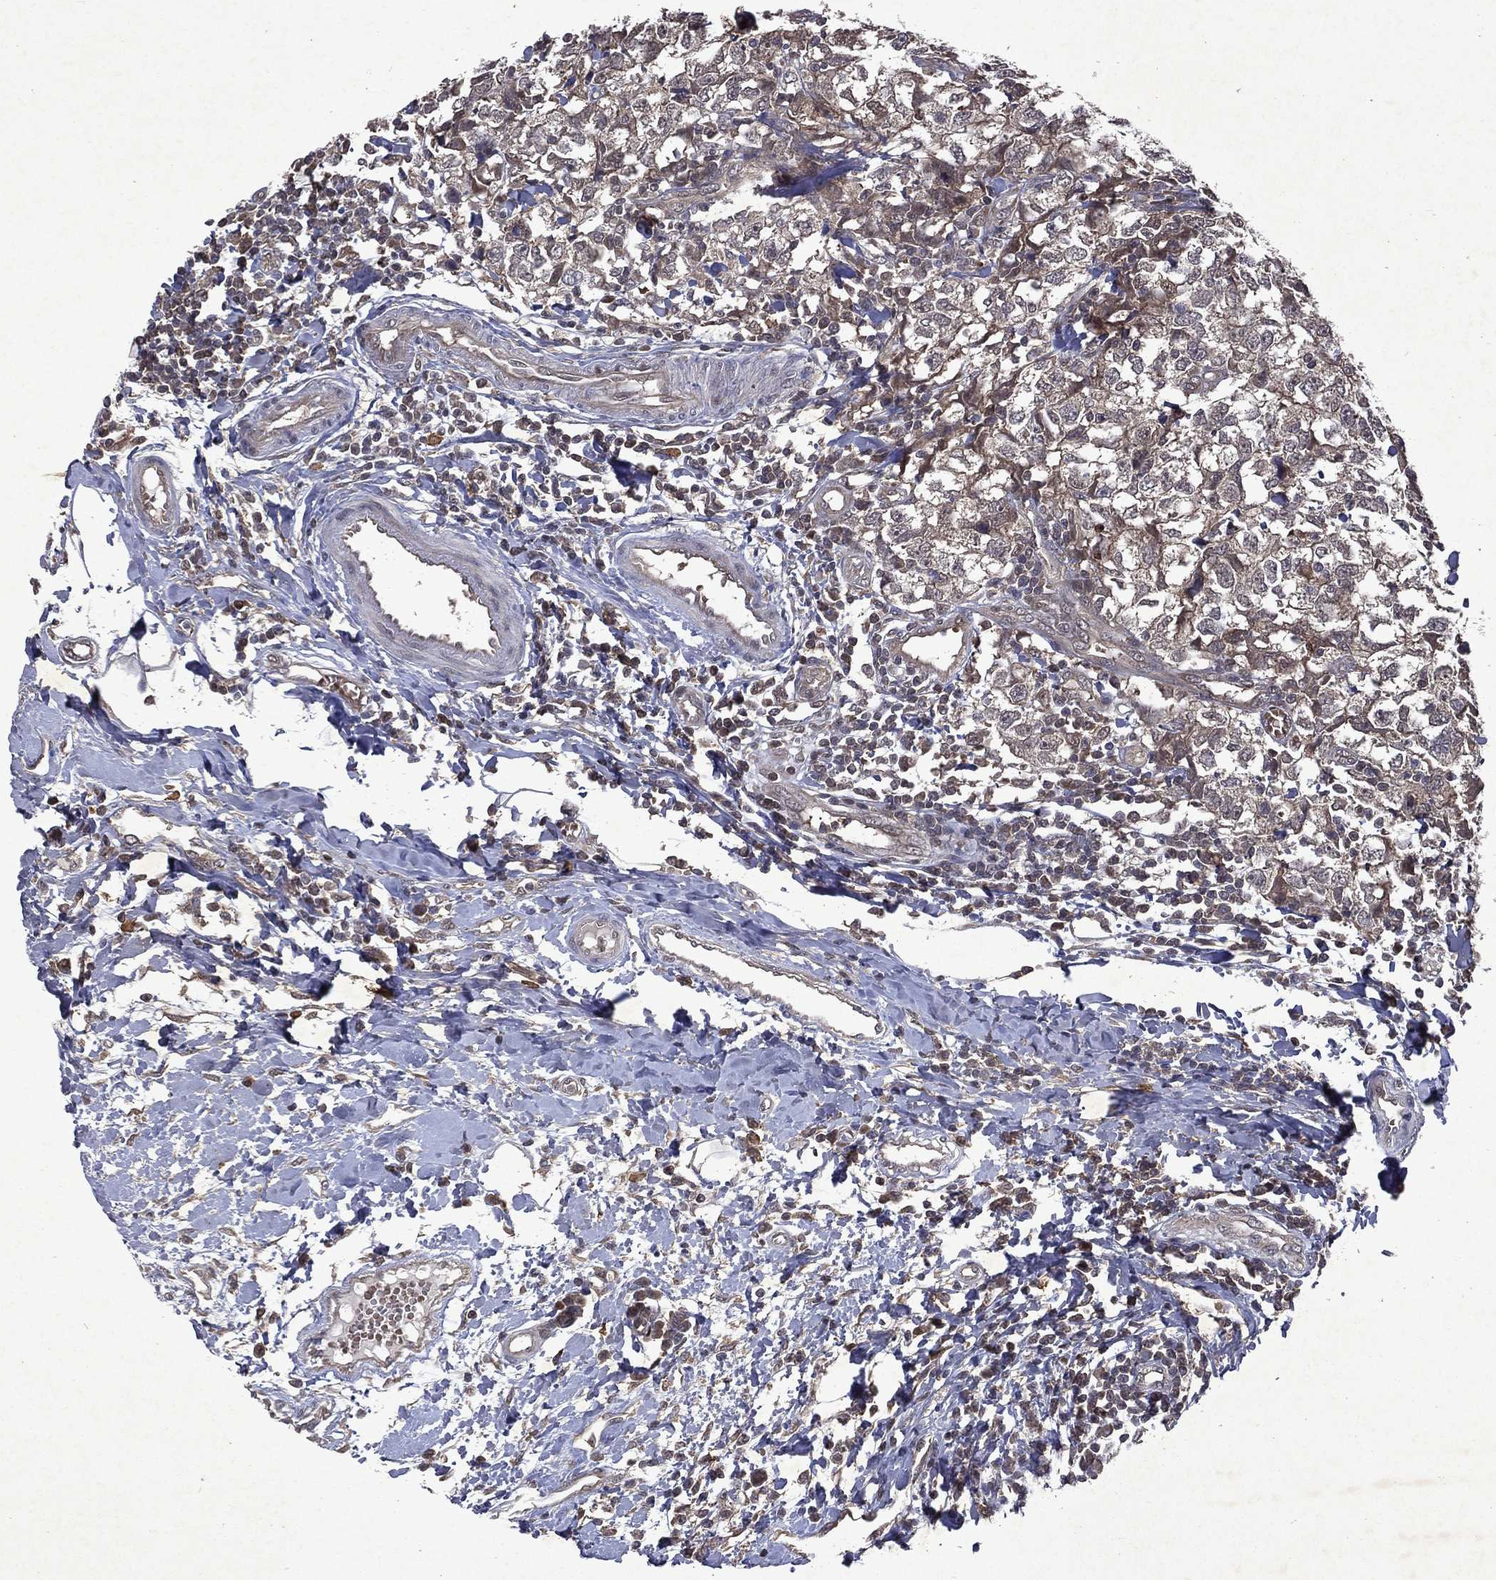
{"staining": {"intensity": "moderate", "quantity": "<25%", "location": "cytoplasmic/membranous"}, "tissue": "breast cancer", "cell_type": "Tumor cells", "image_type": "cancer", "snomed": [{"axis": "morphology", "description": "Duct carcinoma"}, {"axis": "topography", "description": "Breast"}], "caption": "IHC histopathology image of neoplastic tissue: human invasive ductal carcinoma (breast) stained using immunohistochemistry (IHC) displays low levels of moderate protein expression localized specifically in the cytoplasmic/membranous of tumor cells, appearing as a cytoplasmic/membranous brown color.", "gene": "MTAP", "patient": {"sex": "female", "age": 30}}